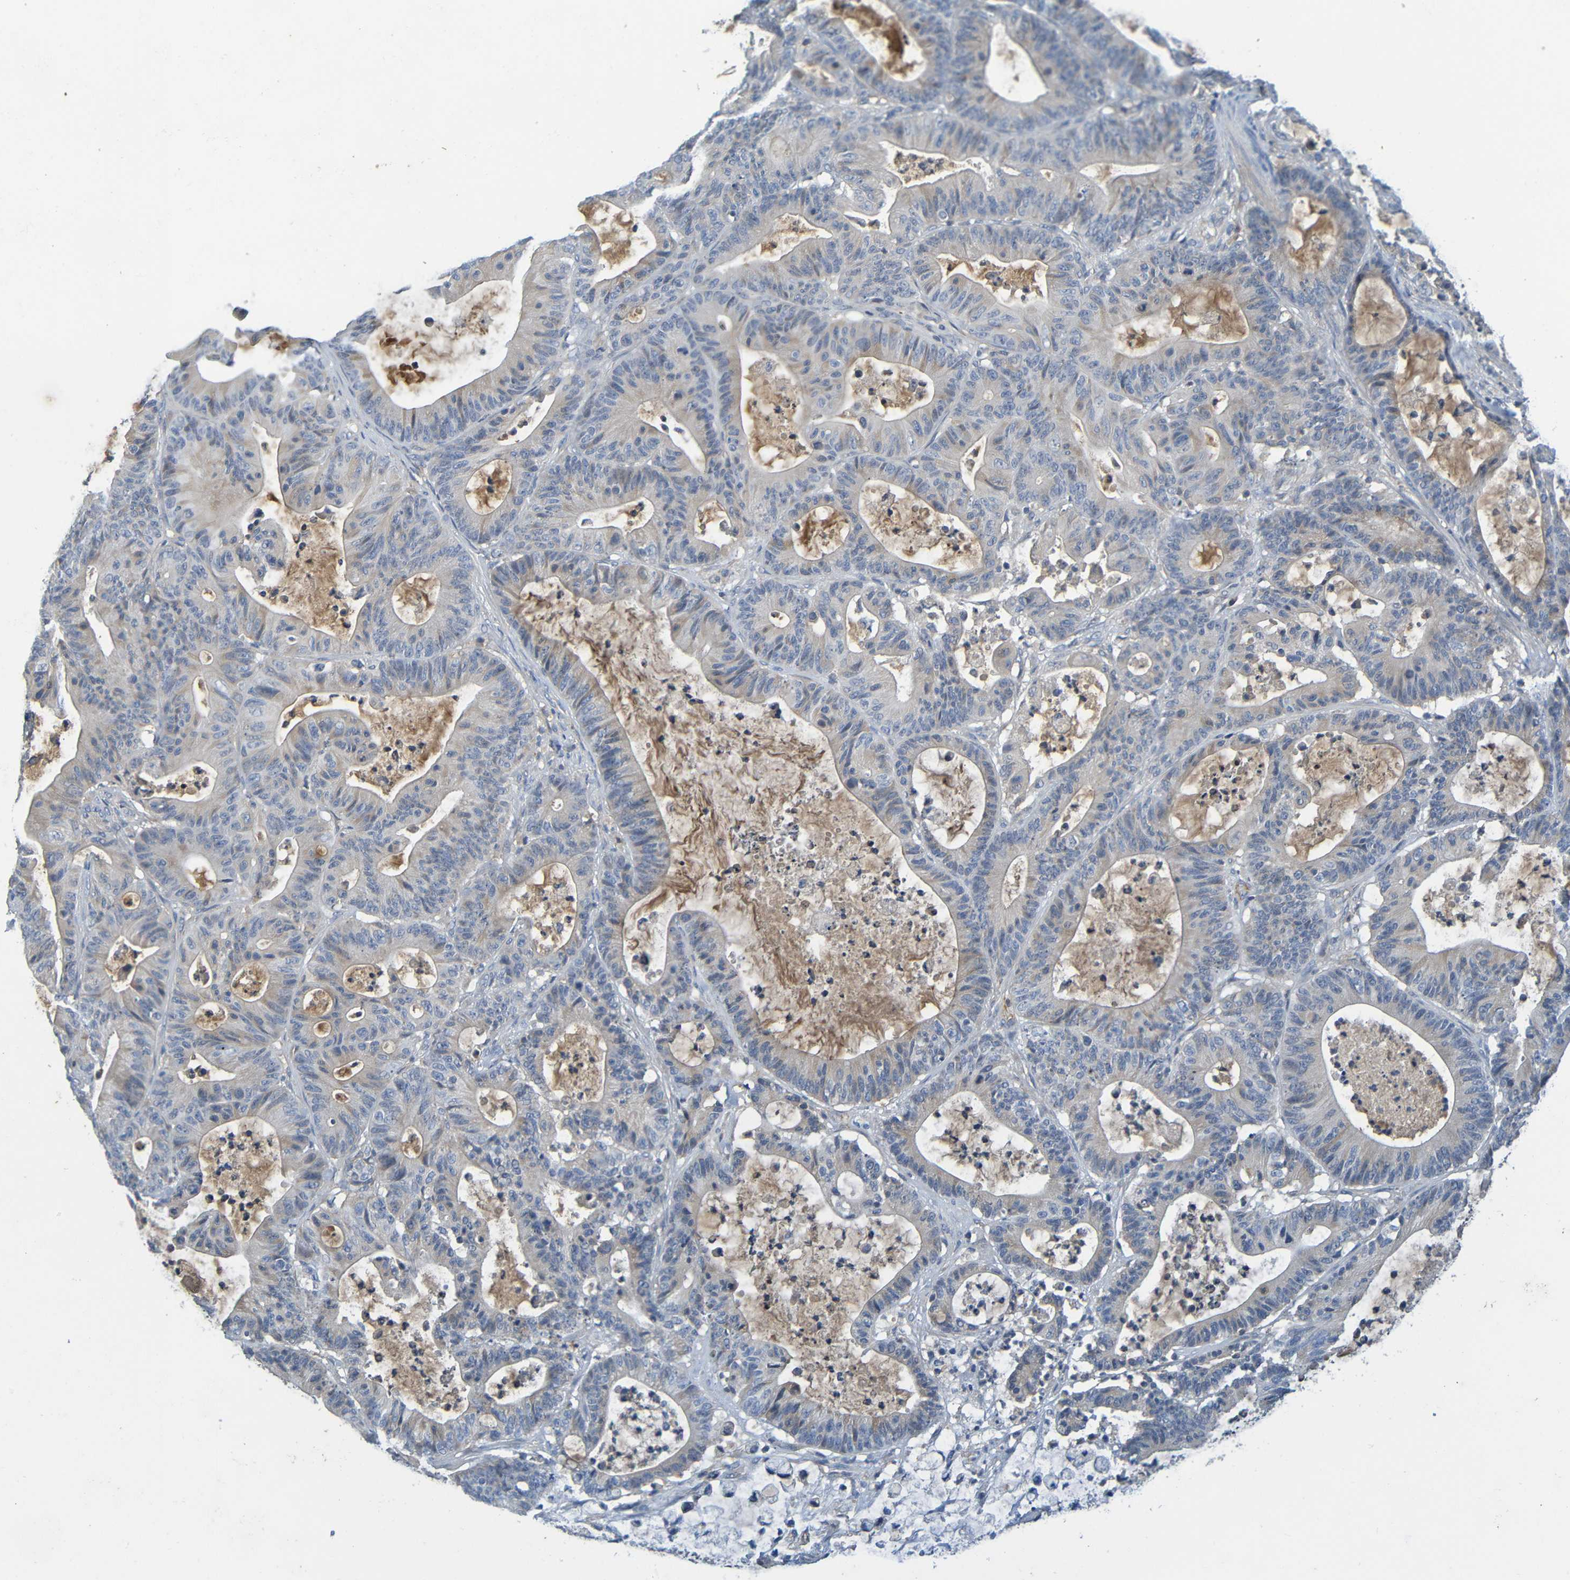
{"staining": {"intensity": "weak", "quantity": "<25%", "location": "cytoplasmic/membranous"}, "tissue": "colorectal cancer", "cell_type": "Tumor cells", "image_type": "cancer", "snomed": [{"axis": "morphology", "description": "Adenocarcinoma, NOS"}, {"axis": "topography", "description": "Colon"}], "caption": "IHC of human adenocarcinoma (colorectal) reveals no positivity in tumor cells.", "gene": "C1QA", "patient": {"sex": "female", "age": 84}}